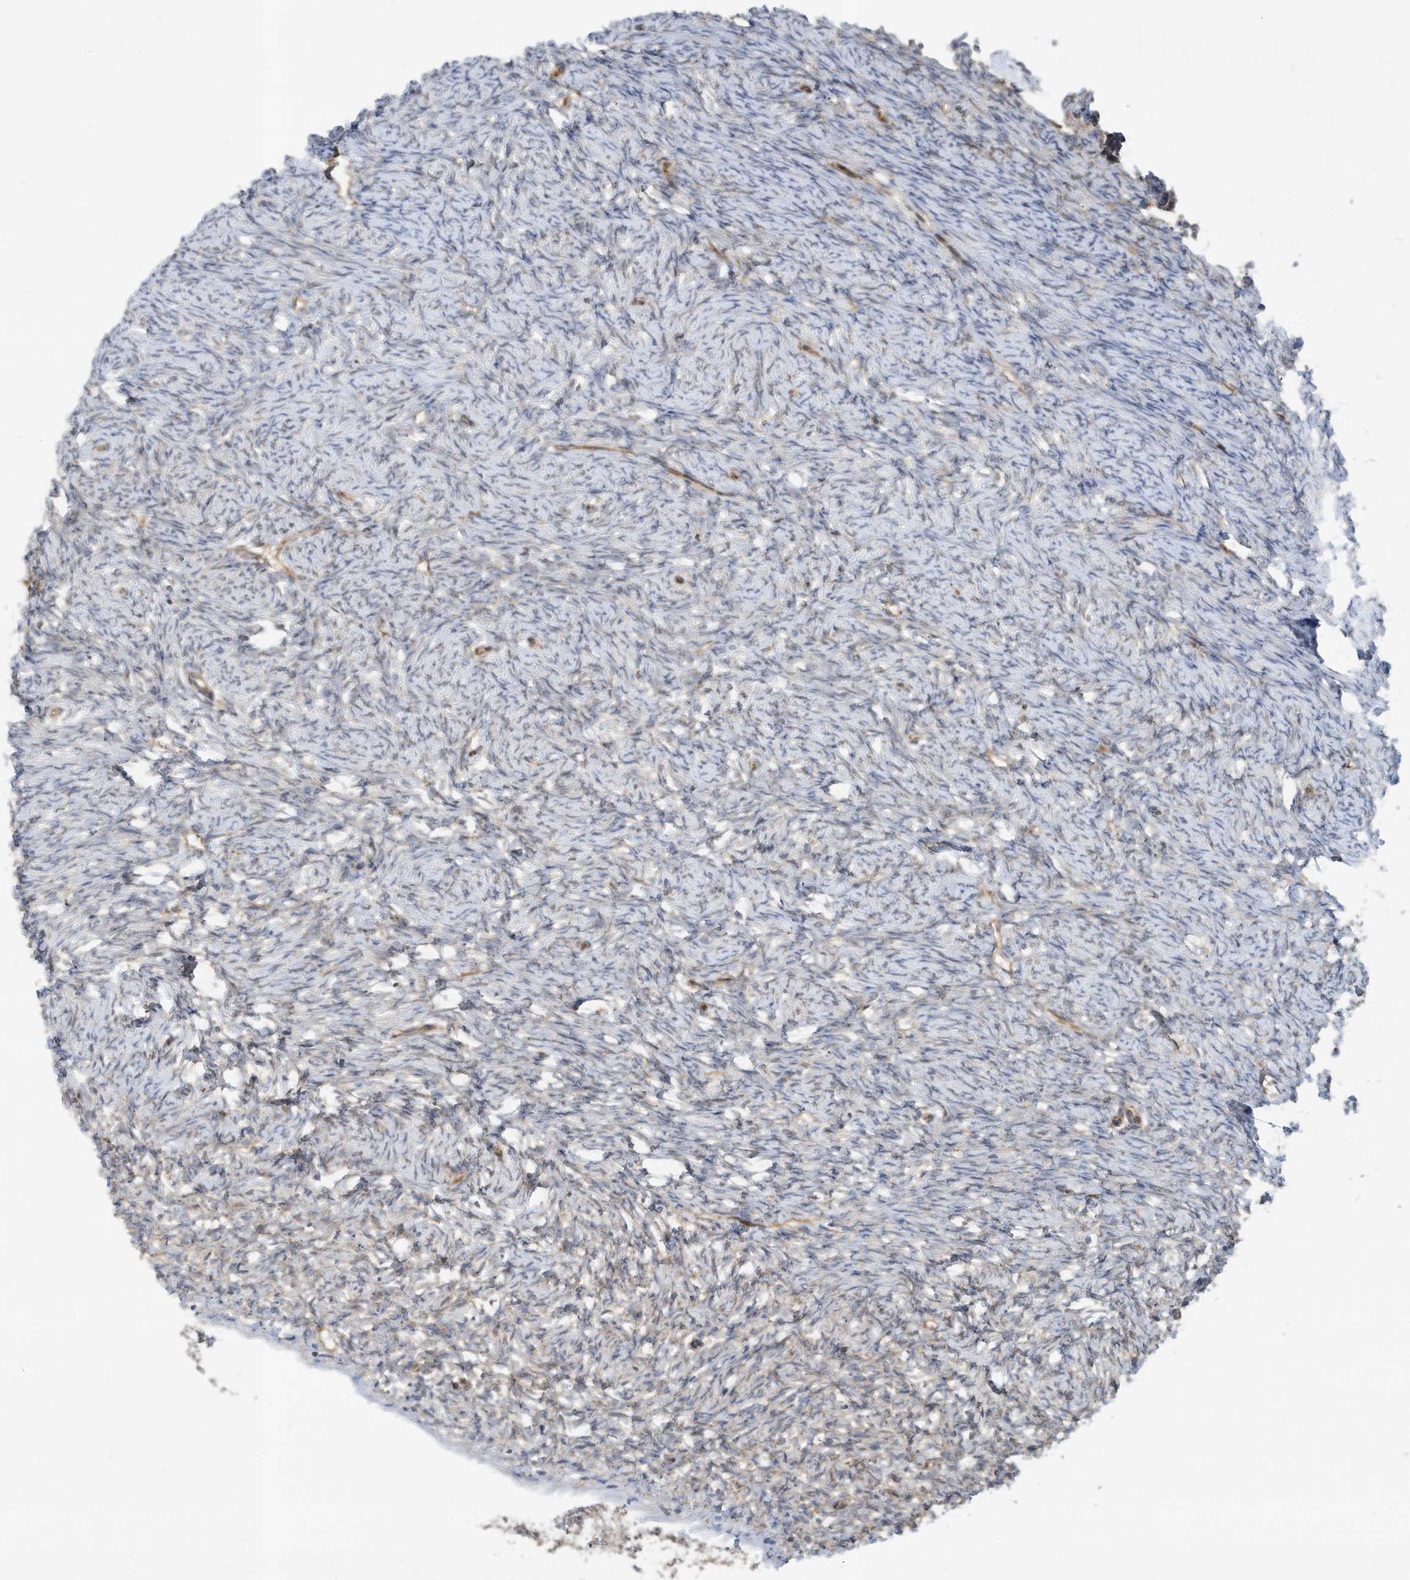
{"staining": {"intensity": "moderate", "quantity": ">75%", "location": "cytoplasmic/membranous"}, "tissue": "ovary", "cell_type": "Follicle cells", "image_type": "normal", "snomed": [{"axis": "morphology", "description": "Normal tissue, NOS"}, {"axis": "morphology", "description": "Cyst, NOS"}, {"axis": "topography", "description": "Ovary"}], "caption": "This histopathology image exhibits immunohistochemistry staining of normal ovary, with medium moderate cytoplasmic/membranous expression in about >75% of follicle cells.", "gene": "USE1", "patient": {"sex": "female", "age": 33}}